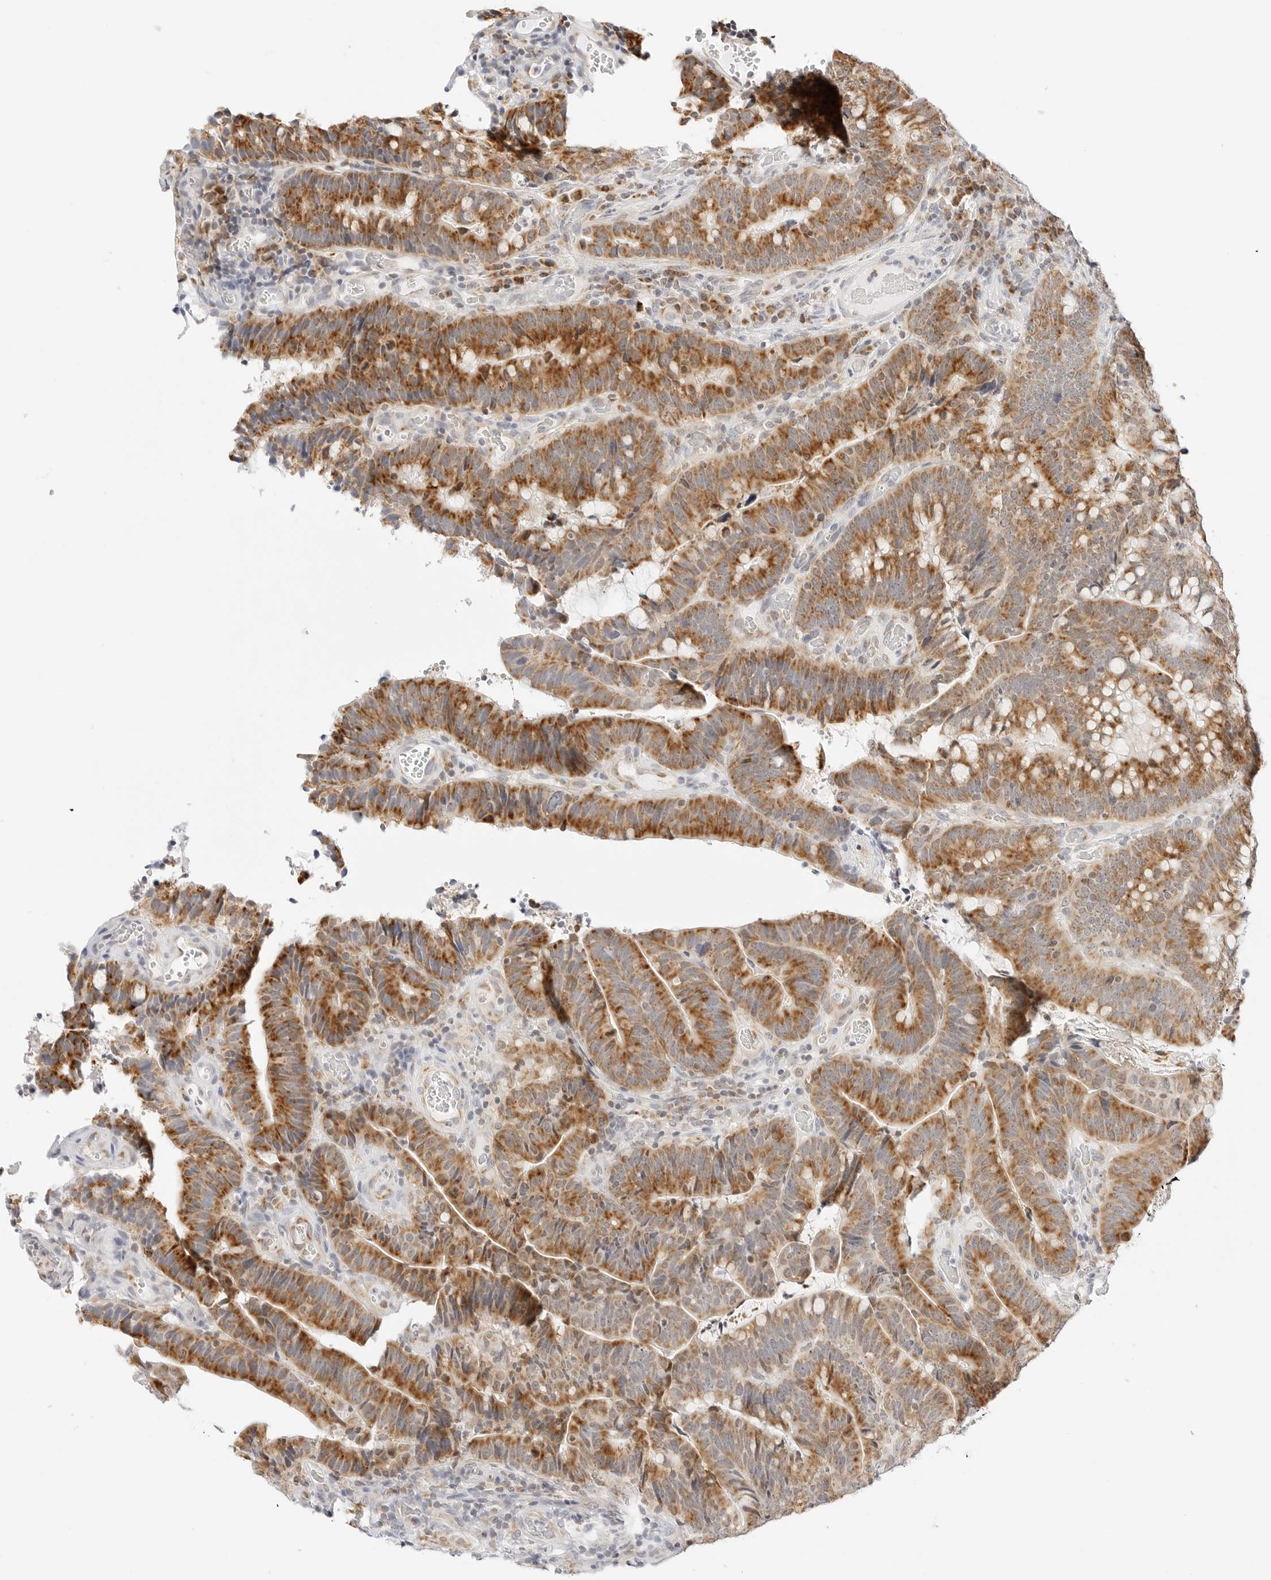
{"staining": {"intensity": "strong", "quantity": ">75%", "location": "cytoplasmic/membranous"}, "tissue": "colorectal cancer", "cell_type": "Tumor cells", "image_type": "cancer", "snomed": [{"axis": "morphology", "description": "Adenocarcinoma, NOS"}, {"axis": "topography", "description": "Colon"}], "caption": "Colorectal cancer (adenocarcinoma) was stained to show a protein in brown. There is high levels of strong cytoplasmic/membranous expression in approximately >75% of tumor cells. (DAB (3,3'-diaminobenzidine) IHC, brown staining for protein, blue staining for nuclei).", "gene": "FH", "patient": {"sex": "female", "age": 66}}